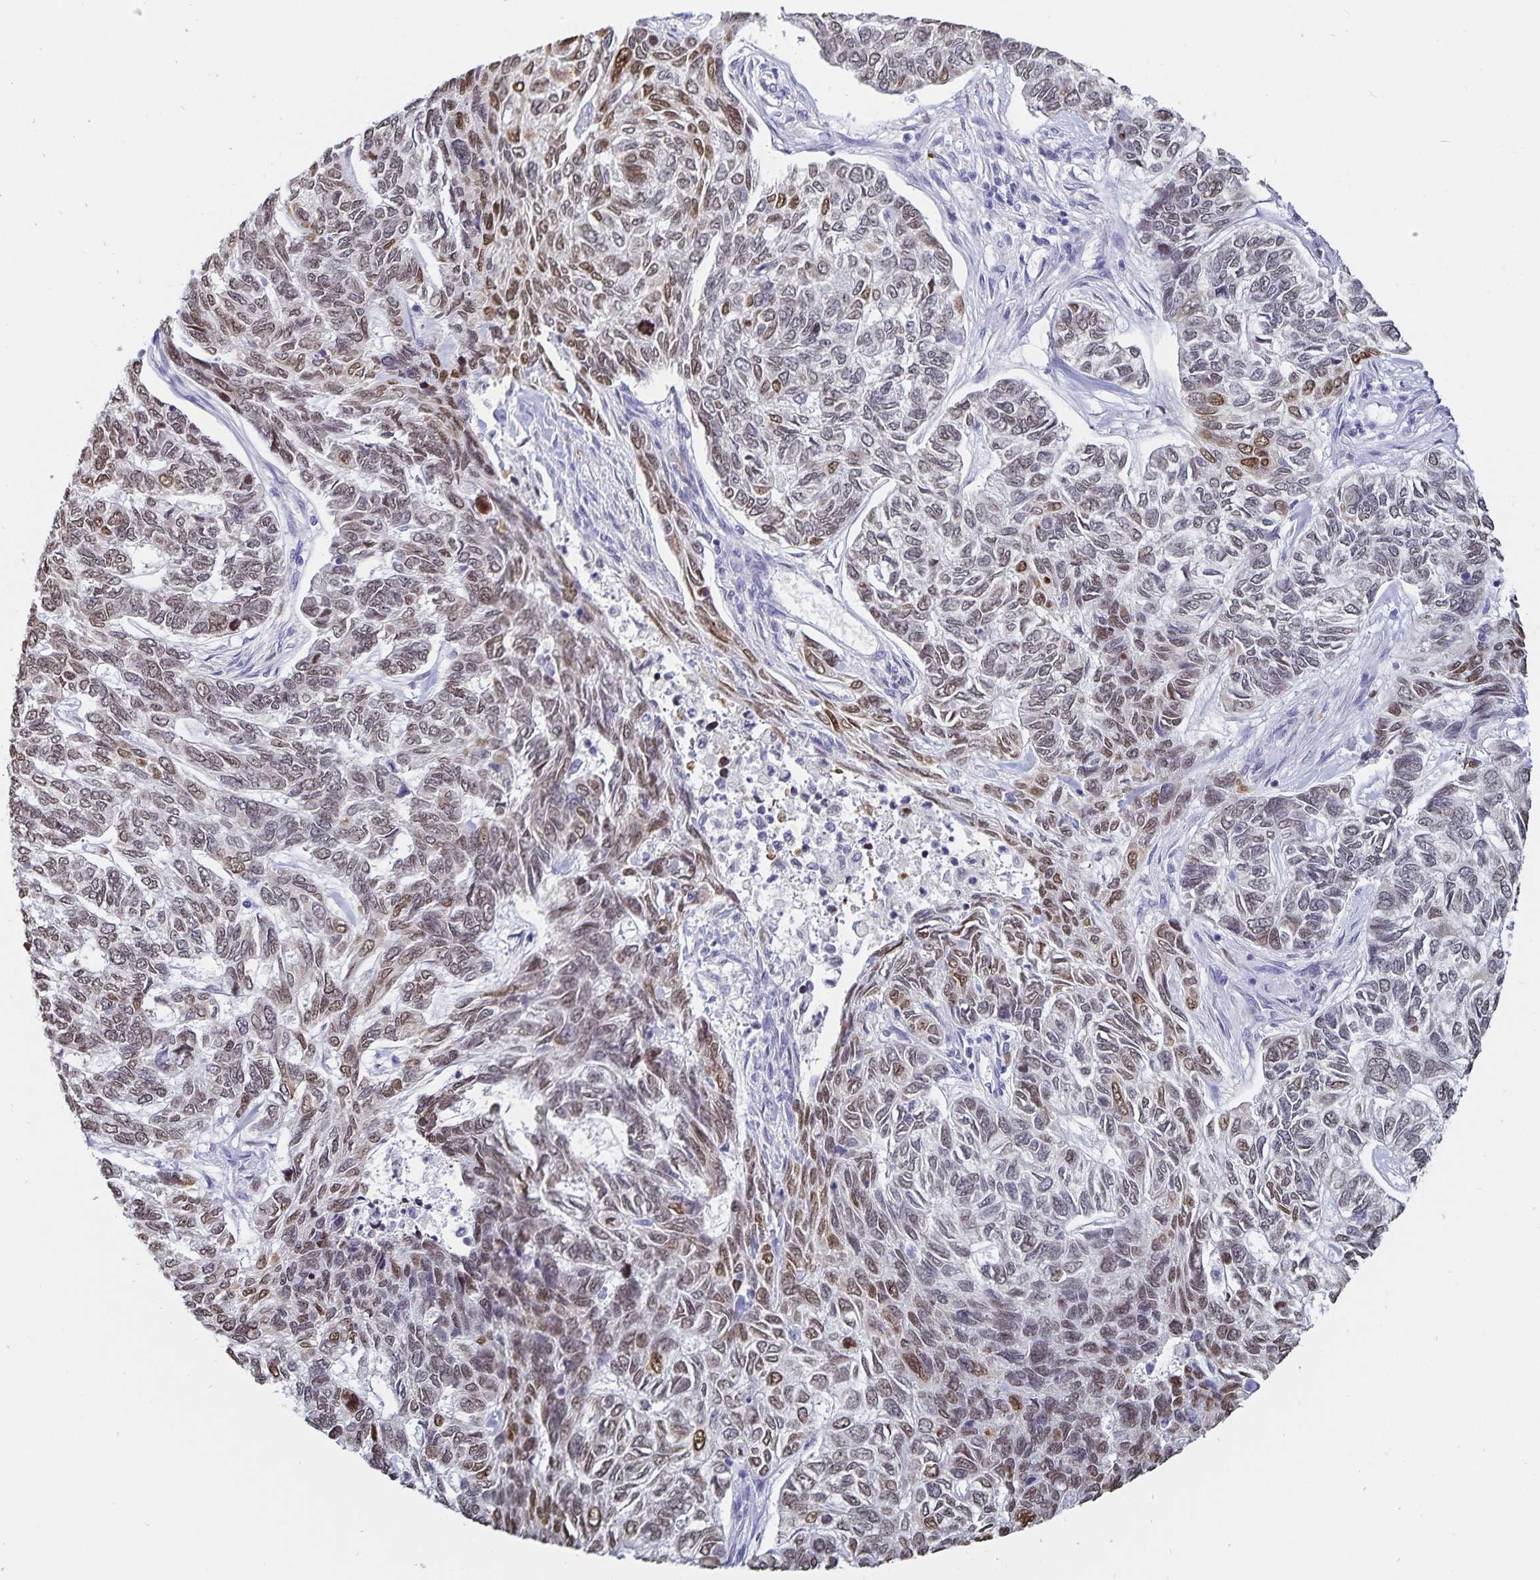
{"staining": {"intensity": "moderate", "quantity": "25%-75%", "location": "nuclear"}, "tissue": "skin cancer", "cell_type": "Tumor cells", "image_type": "cancer", "snomed": [{"axis": "morphology", "description": "Basal cell carcinoma"}, {"axis": "topography", "description": "Skin"}], "caption": "Moderate nuclear positivity for a protein is appreciated in about 25%-75% of tumor cells of skin cancer using IHC.", "gene": "HMGB3", "patient": {"sex": "female", "age": 65}}